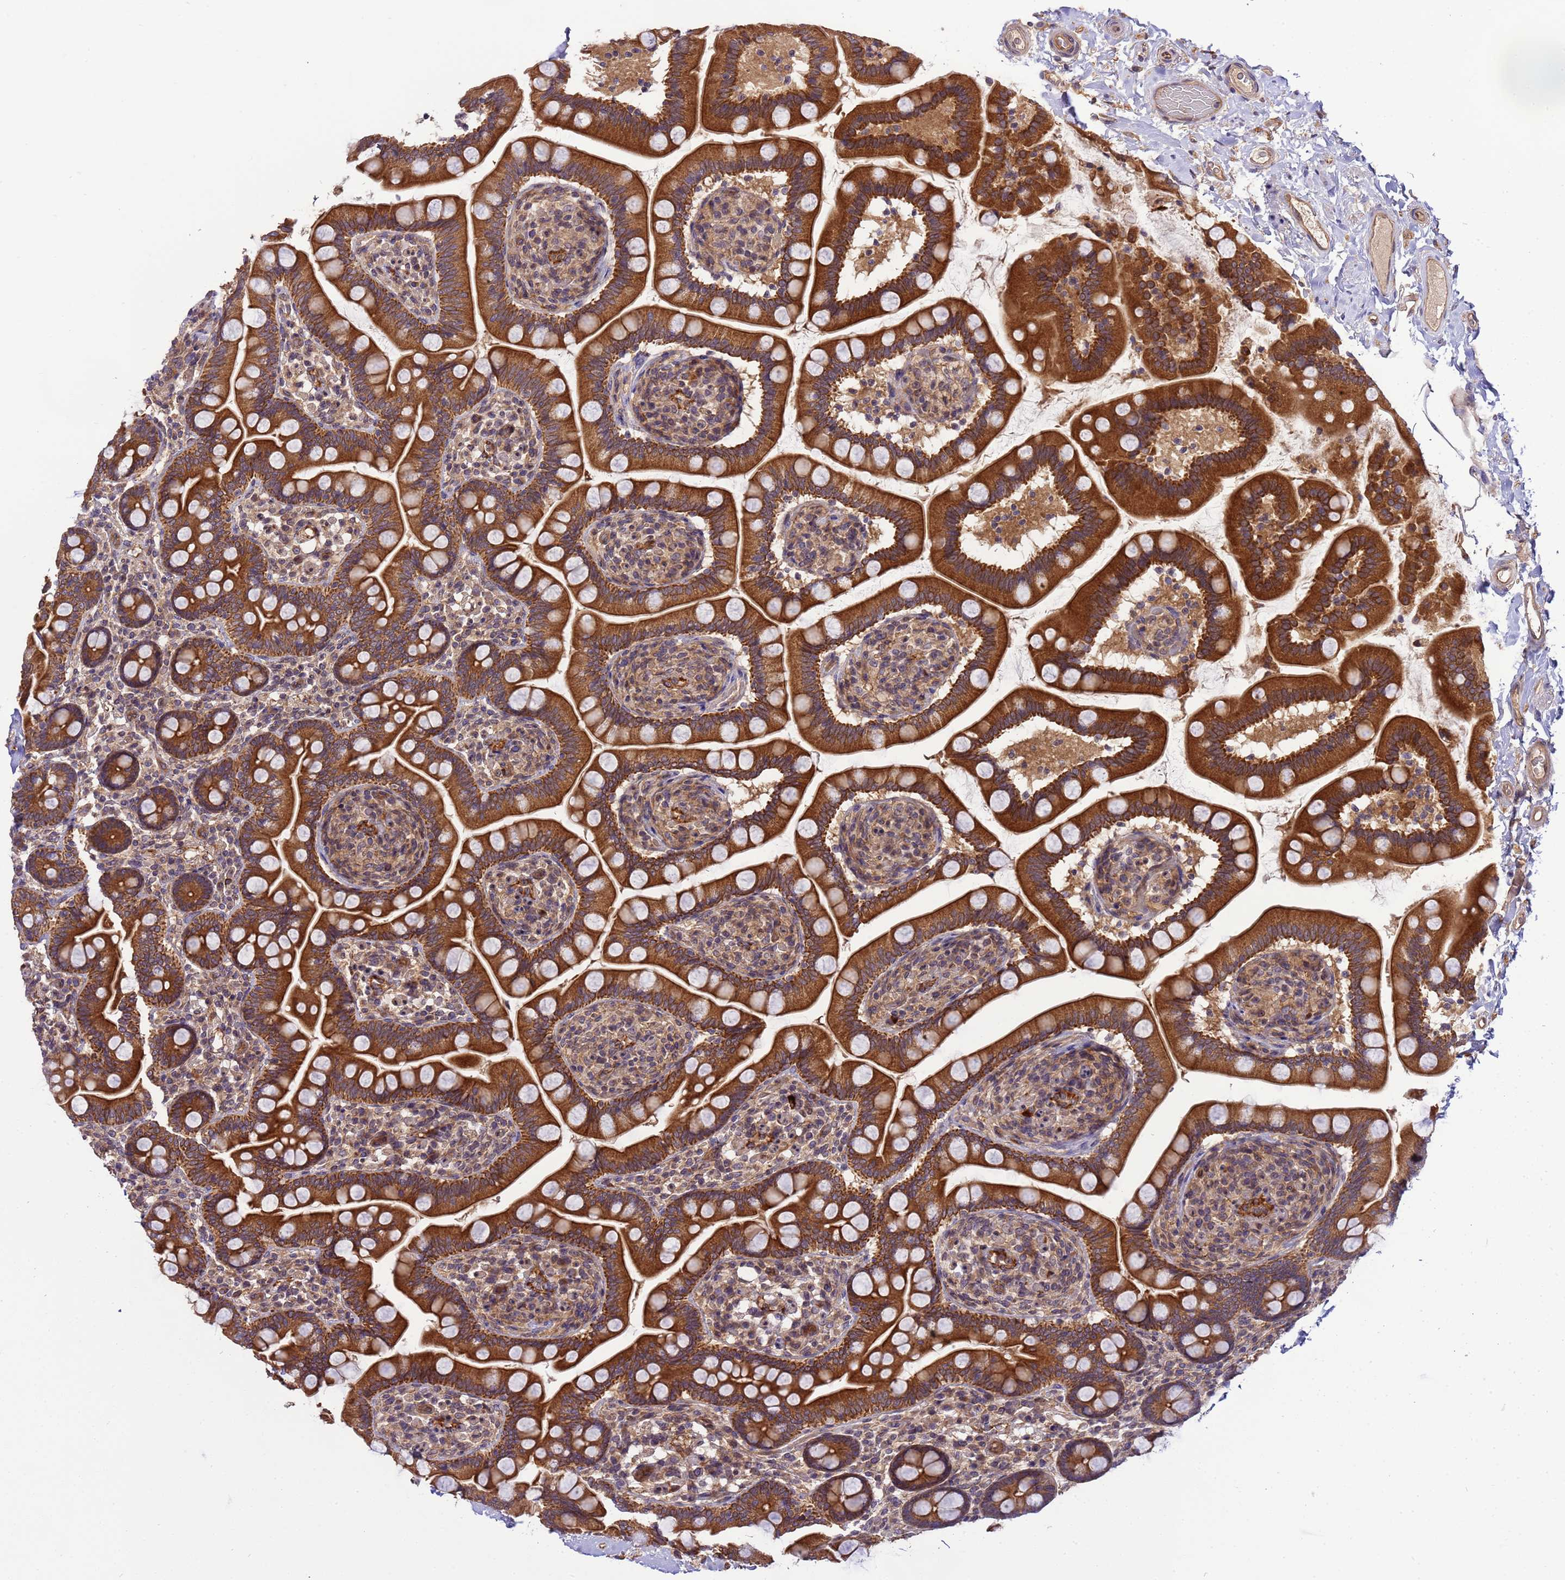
{"staining": {"intensity": "strong", "quantity": ">75%", "location": "cytoplasmic/membranous"}, "tissue": "small intestine", "cell_type": "Glandular cells", "image_type": "normal", "snomed": [{"axis": "morphology", "description": "Normal tissue, NOS"}, {"axis": "topography", "description": "Small intestine"}], "caption": "A high amount of strong cytoplasmic/membranous positivity is seen in about >75% of glandular cells in benign small intestine. Using DAB (3,3'-diaminobenzidine) (brown) and hematoxylin (blue) stains, captured at high magnification using brightfield microscopy.", "gene": "SMCO3", "patient": {"sex": "female", "age": 64}}